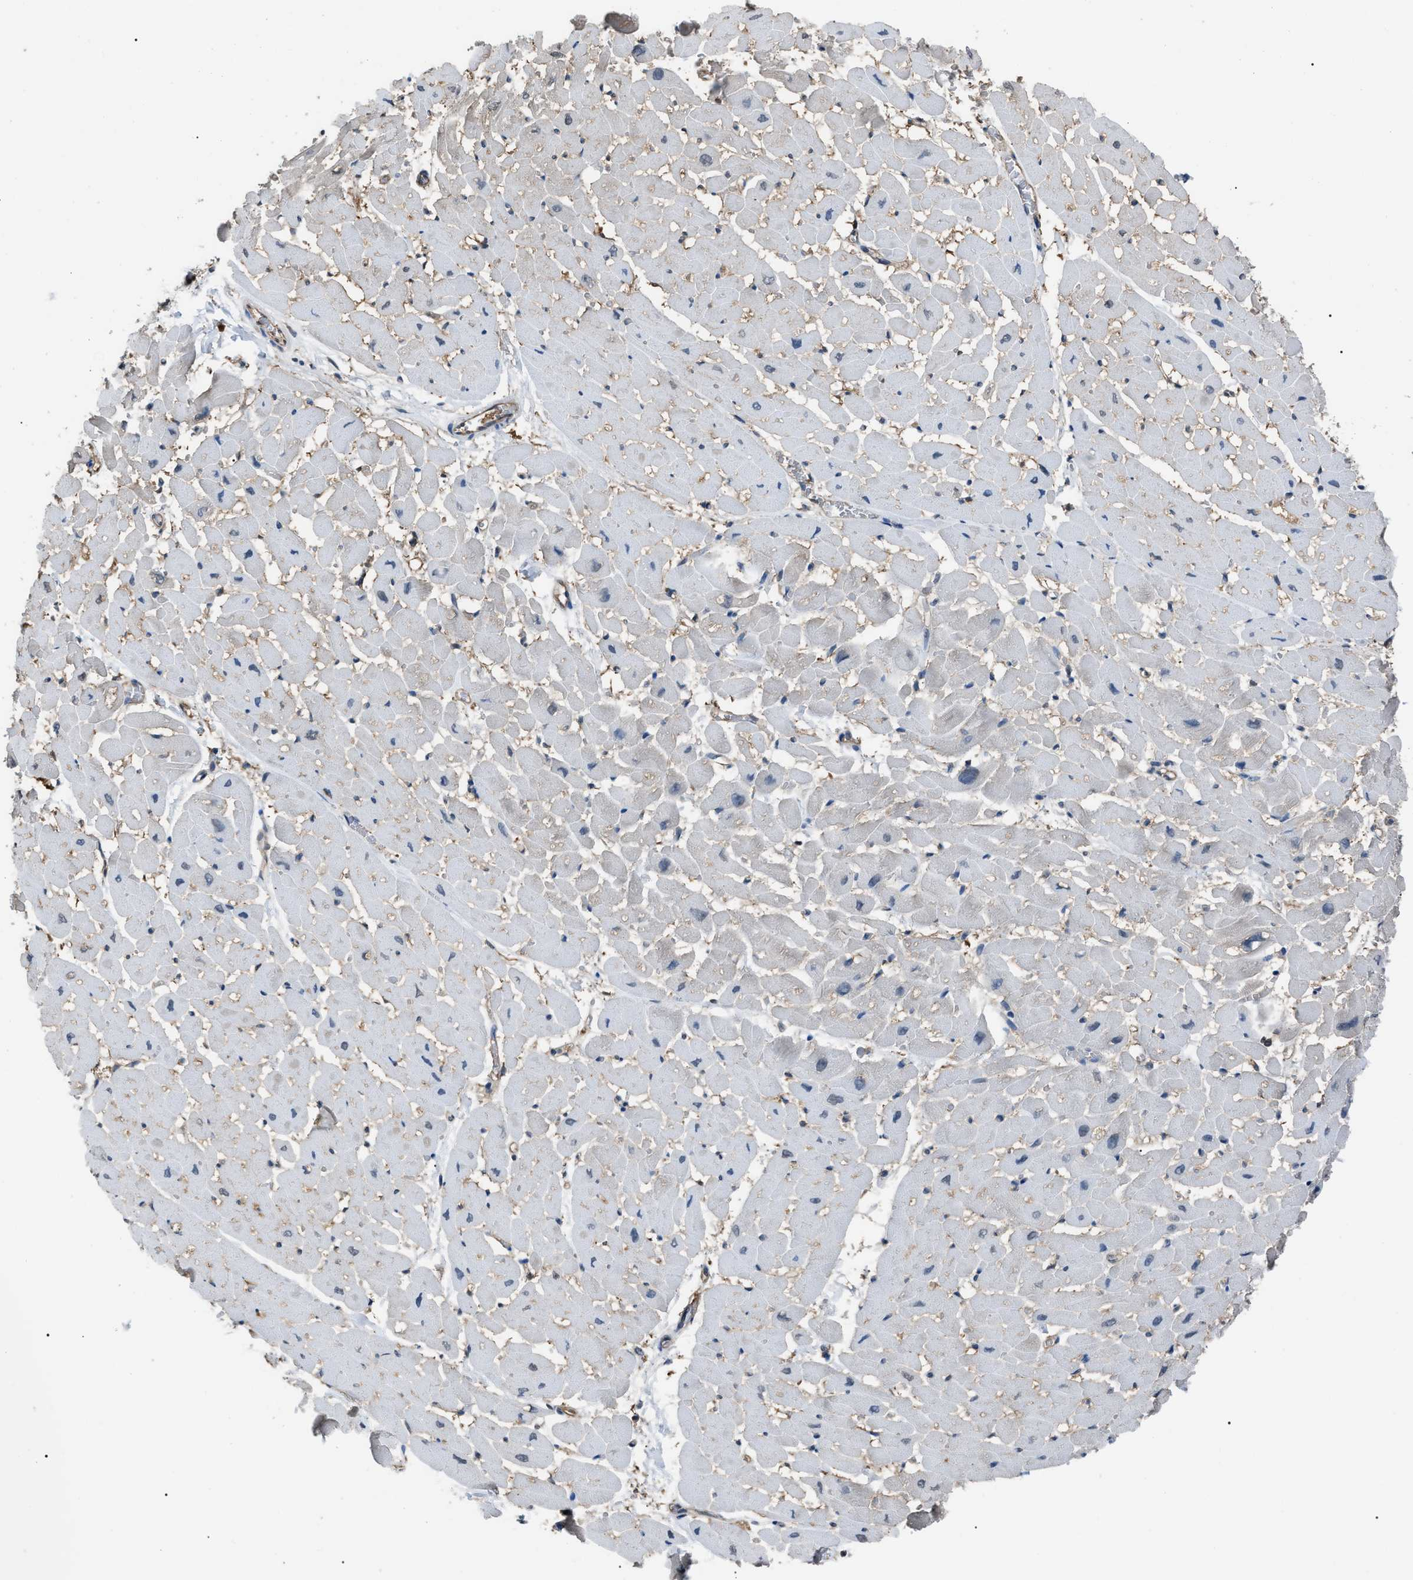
{"staining": {"intensity": "negative", "quantity": "none", "location": "none"}, "tissue": "heart muscle", "cell_type": "Cardiomyocytes", "image_type": "normal", "snomed": [{"axis": "morphology", "description": "Normal tissue, NOS"}, {"axis": "topography", "description": "Heart"}], "caption": "Image shows no protein expression in cardiomyocytes of unremarkable heart muscle.", "gene": "PDCD5", "patient": {"sex": "male", "age": 45}}